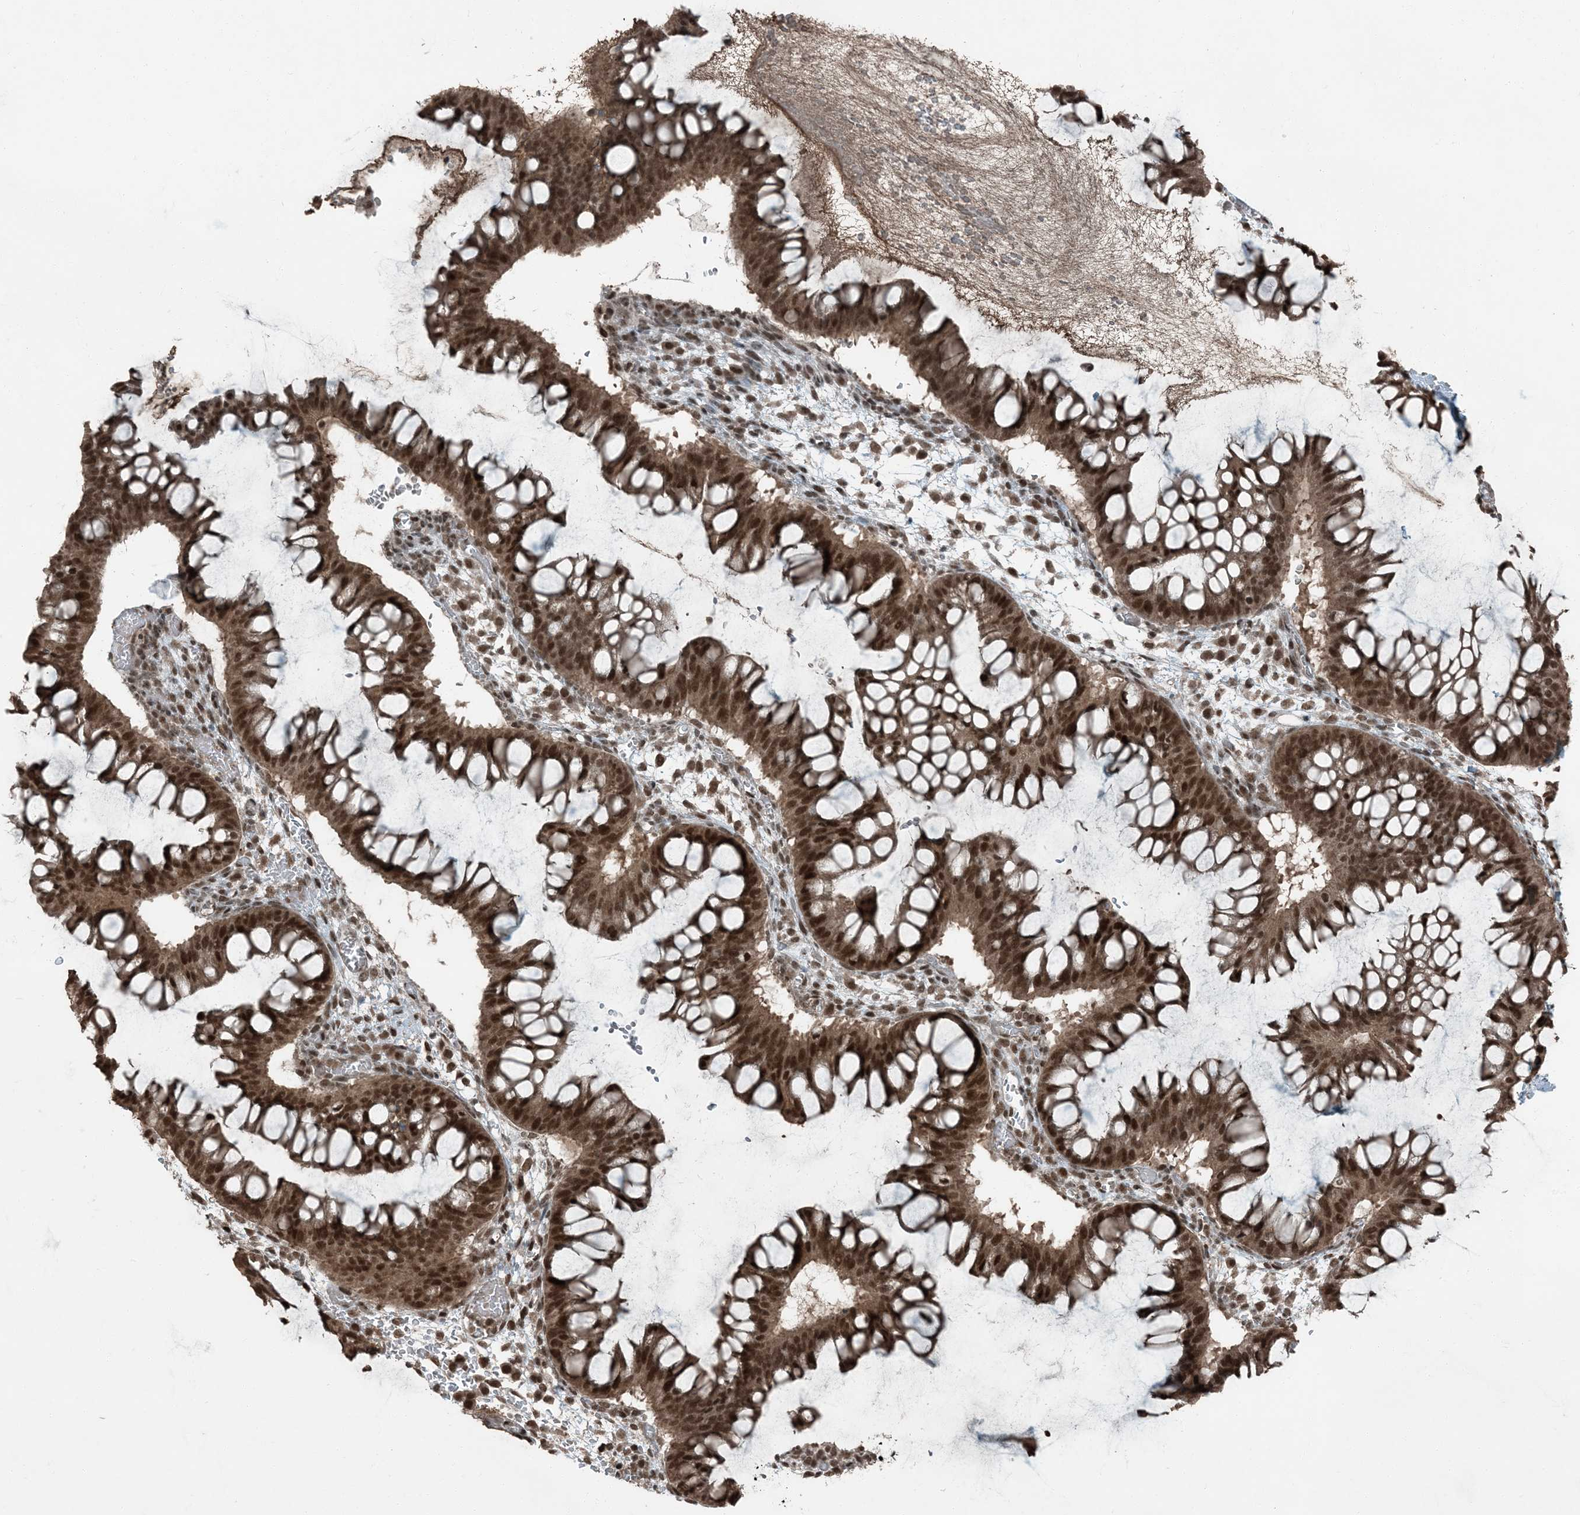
{"staining": {"intensity": "strong", "quantity": ">75%", "location": "cytoplasmic/membranous,nuclear"}, "tissue": "ovarian cancer", "cell_type": "Tumor cells", "image_type": "cancer", "snomed": [{"axis": "morphology", "description": "Cystadenocarcinoma, mucinous, NOS"}, {"axis": "topography", "description": "Ovary"}], "caption": "The micrograph demonstrates staining of mucinous cystadenocarcinoma (ovarian), revealing strong cytoplasmic/membranous and nuclear protein expression (brown color) within tumor cells.", "gene": "TRAPPC12", "patient": {"sex": "female", "age": 73}}